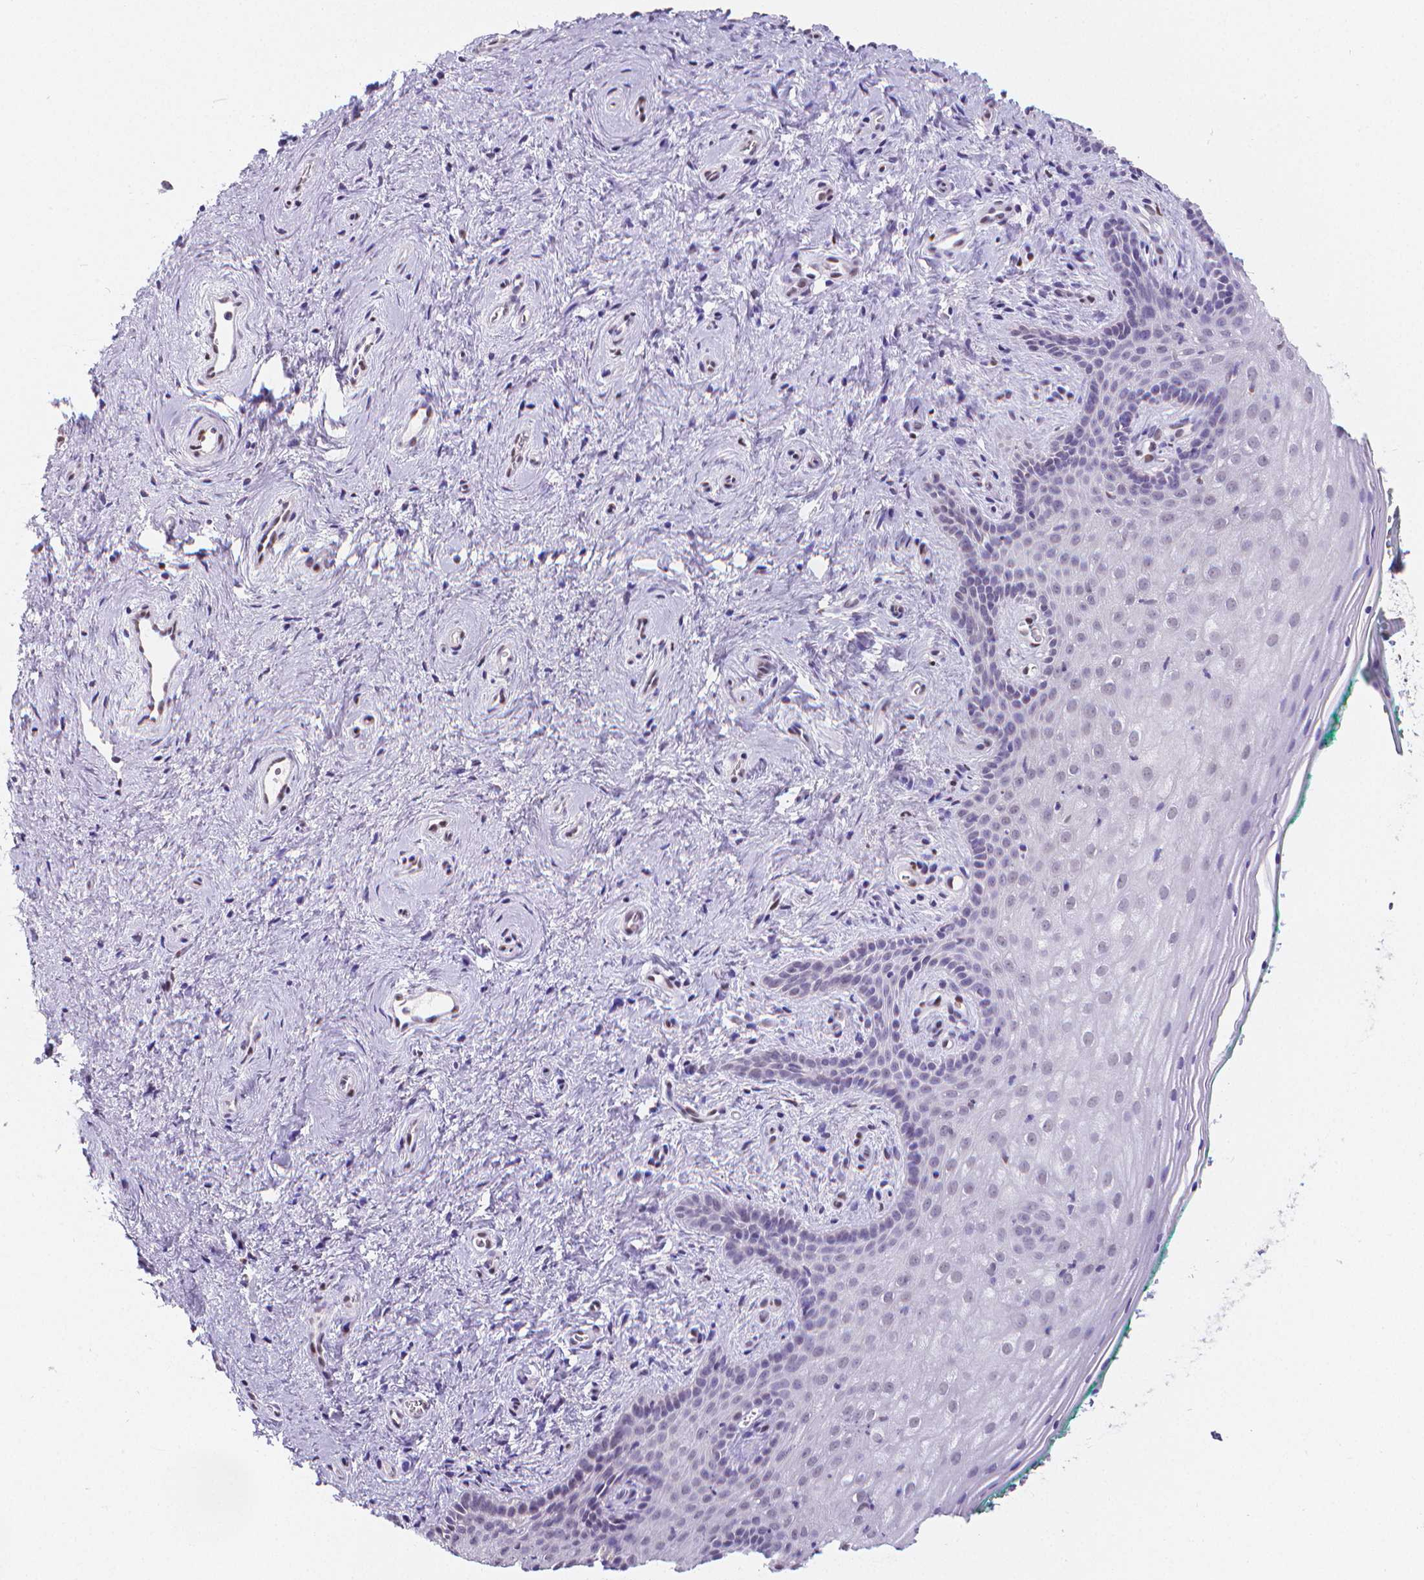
{"staining": {"intensity": "negative", "quantity": "none", "location": "none"}, "tissue": "vagina", "cell_type": "Squamous epithelial cells", "image_type": "normal", "snomed": [{"axis": "morphology", "description": "Normal tissue, NOS"}, {"axis": "topography", "description": "Vagina"}], "caption": "Photomicrograph shows no protein expression in squamous epithelial cells of benign vagina.", "gene": "MEF2C", "patient": {"sex": "female", "age": 45}}